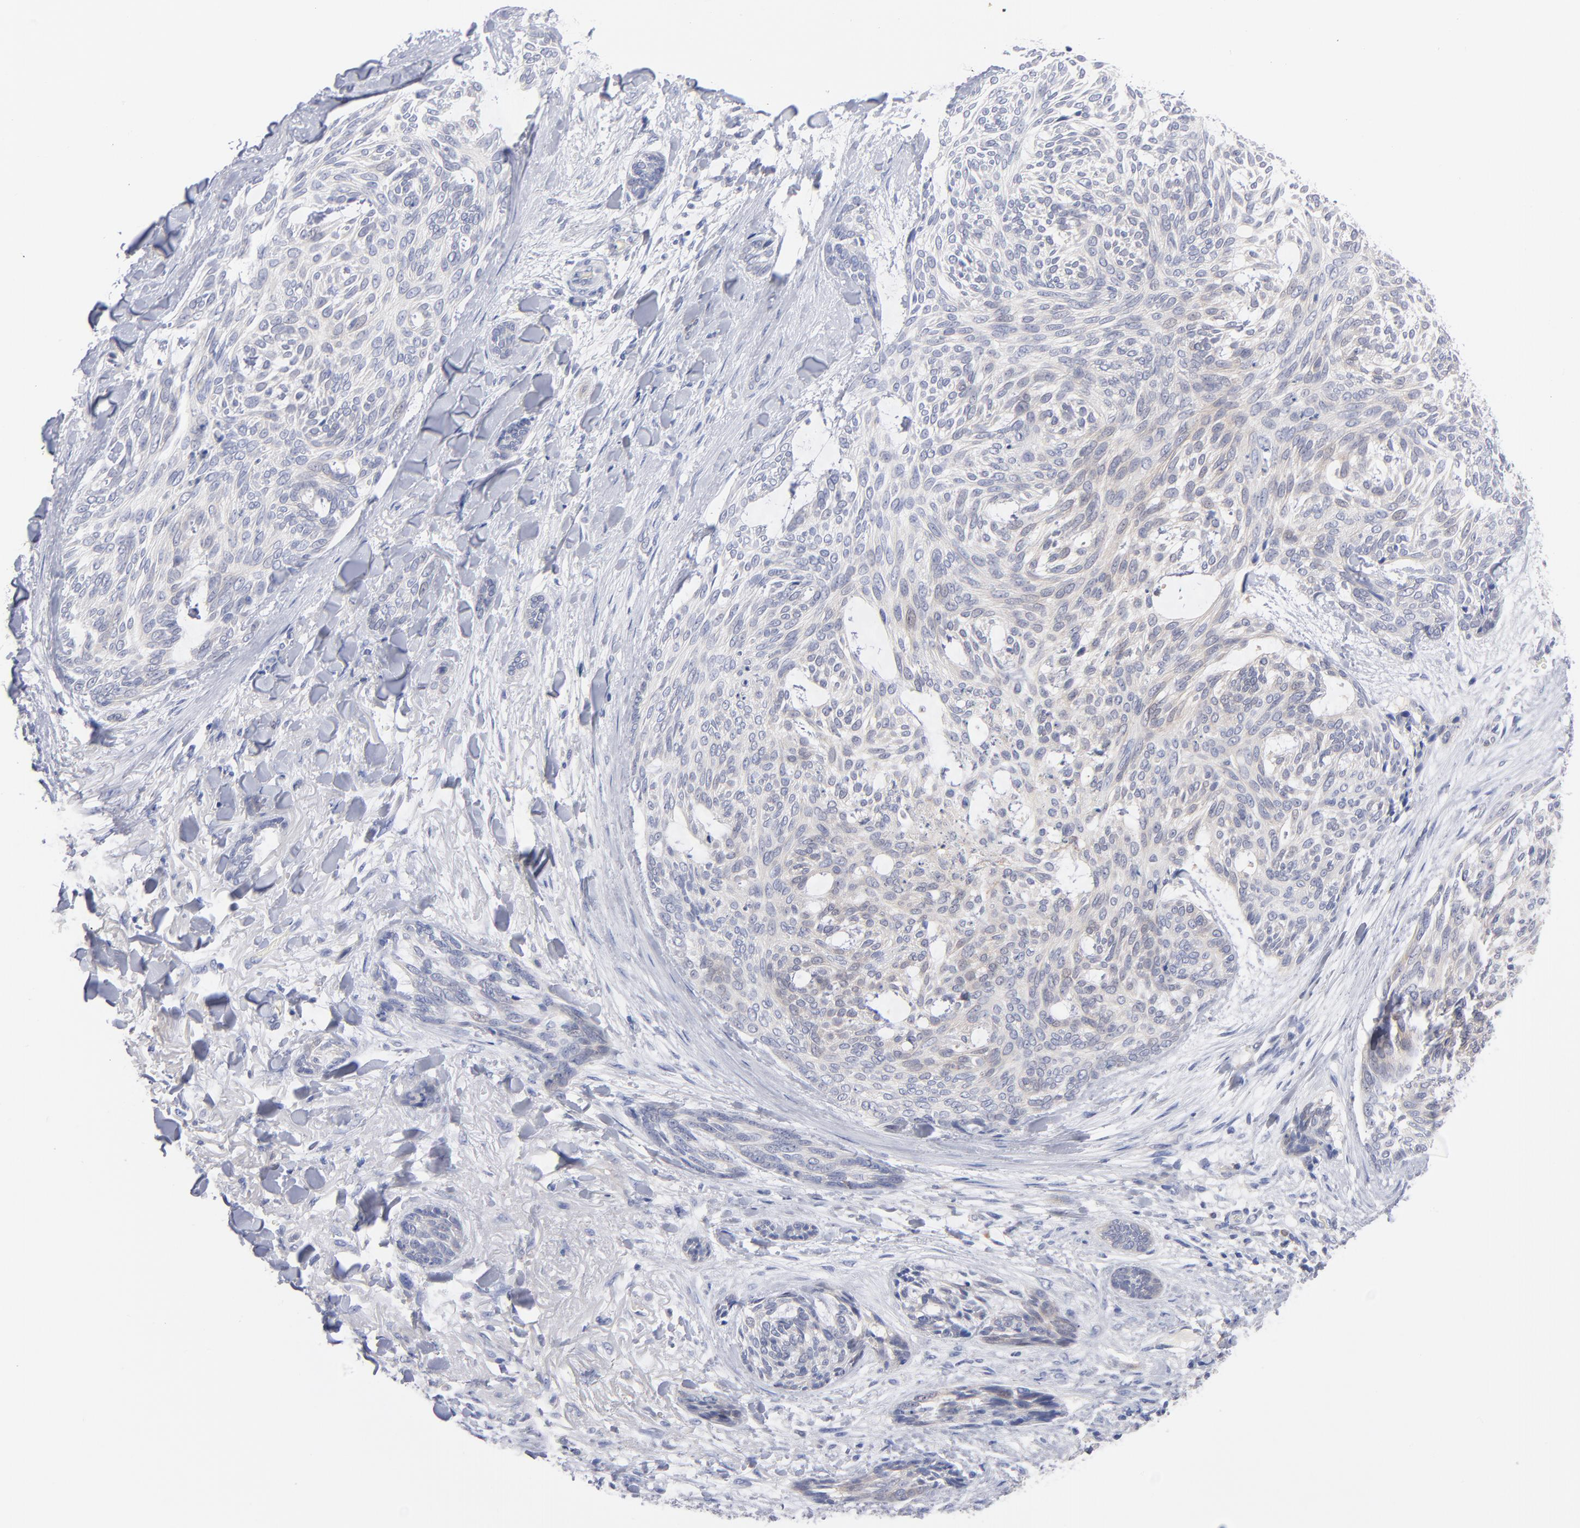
{"staining": {"intensity": "weak", "quantity": "25%-75%", "location": "cytoplasmic/membranous"}, "tissue": "skin cancer", "cell_type": "Tumor cells", "image_type": "cancer", "snomed": [{"axis": "morphology", "description": "Normal tissue, NOS"}, {"axis": "morphology", "description": "Basal cell carcinoma"}, {"axis": "topography", "description": "Skin"}], "caption": "A brown stain labels weak cytoplasmic/membranous staining of a protein in human skin basal cell carcinoma tumor cells.", "gene": "BID", "patient": {"sex": "female", "age": 71}}